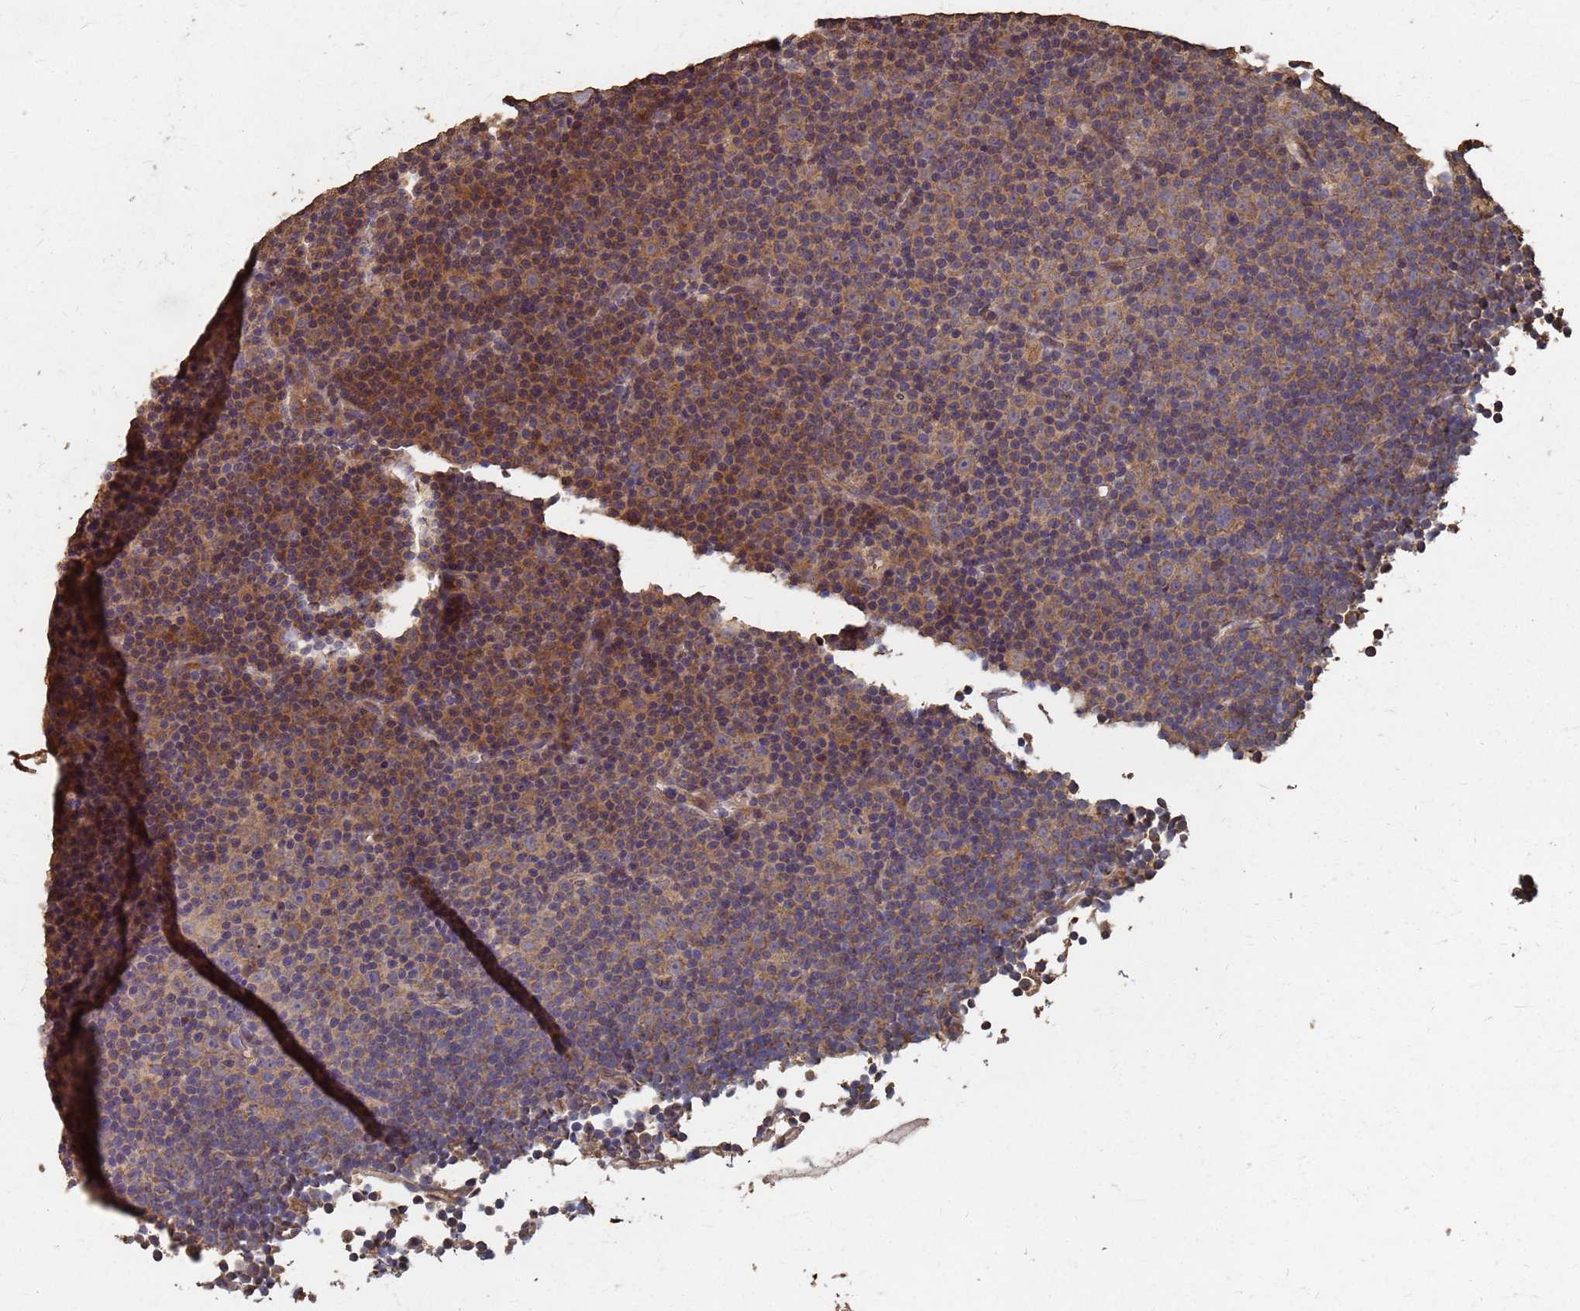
{"staining": {"intensity": "moderate", "quantity": ">75%", "location": "cytoplasmic/membranous"}, "tissue": "lymphoma", "cell_type": "Tumor cells", "image_type": "cancer", "snomed": [{"axis": "morphology", "description": "Malignant lymphoma, non-Hodgkin's type, Low grade"}, {"axis": "topography", "description": "Lymph node"}], "caption": "Malignant lymphoma, non-Hodgkin's type (low-grade) stained for a protein (brown) shows moderate cytoplasmic/membranous positive staining in about >75% of tumor cells.", "gene": "DPH5", "patient": {"sex": "female", "age": 67}}